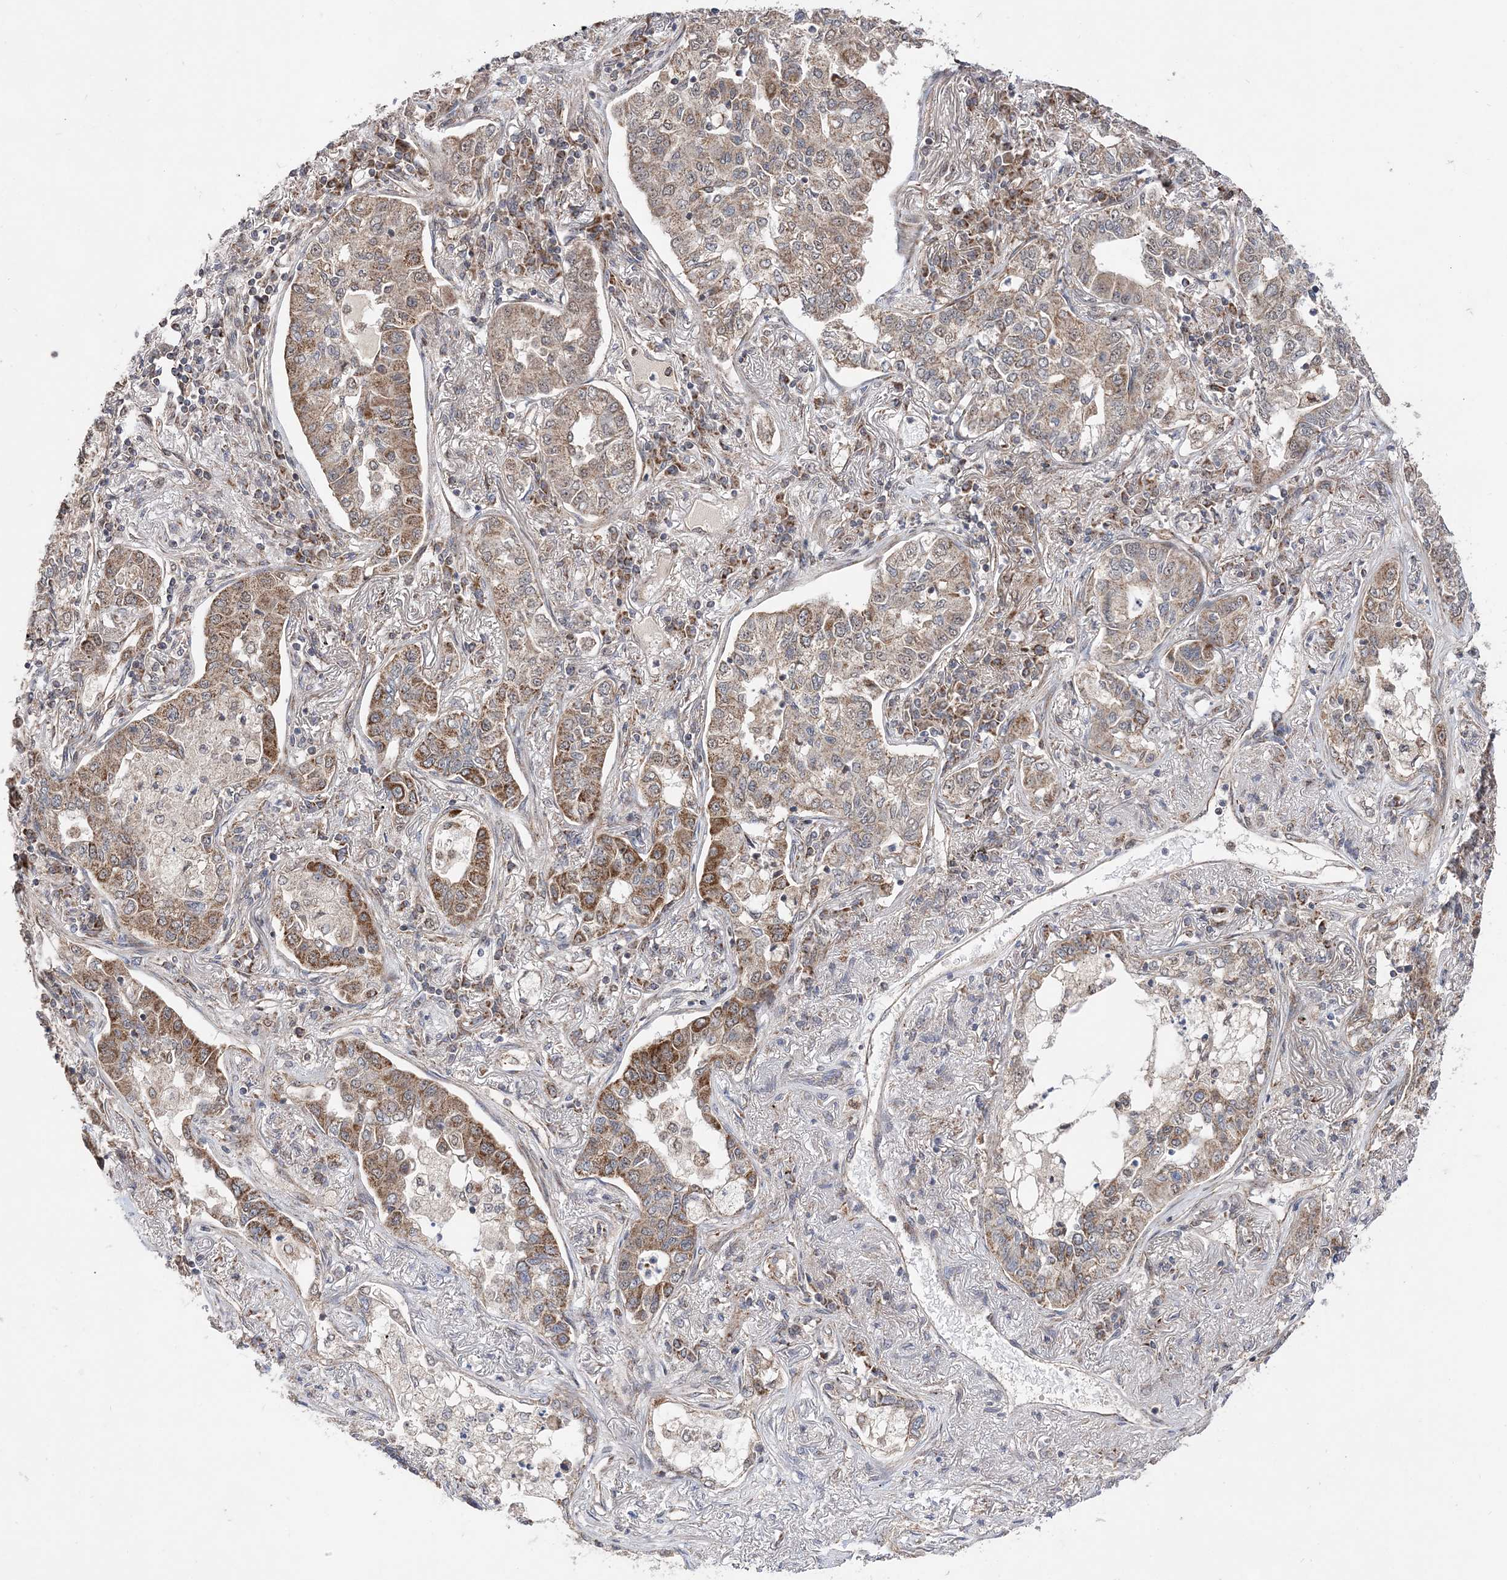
{"staining": {"intensity": "moderate", "quantity": "25%-75%", "location": "cytoplasmic/membranous"}, "tissue": "lung cancer", "cell_type": "Tumor cells", "image_type": "cancer", "snomed": [{"axis": "morphology", "description": "Adenocarcinoma, NOS"}, {"axis": "topography", "description": "Lung"}], "caption": "A histopathology image of lung adenocarcinoma stained for a protein exhibits moderate cytoplasmic/membranous brown staining in tumor cells.", "gene": "DALRD3", "patient": {"sex": "male", "age": 49}}